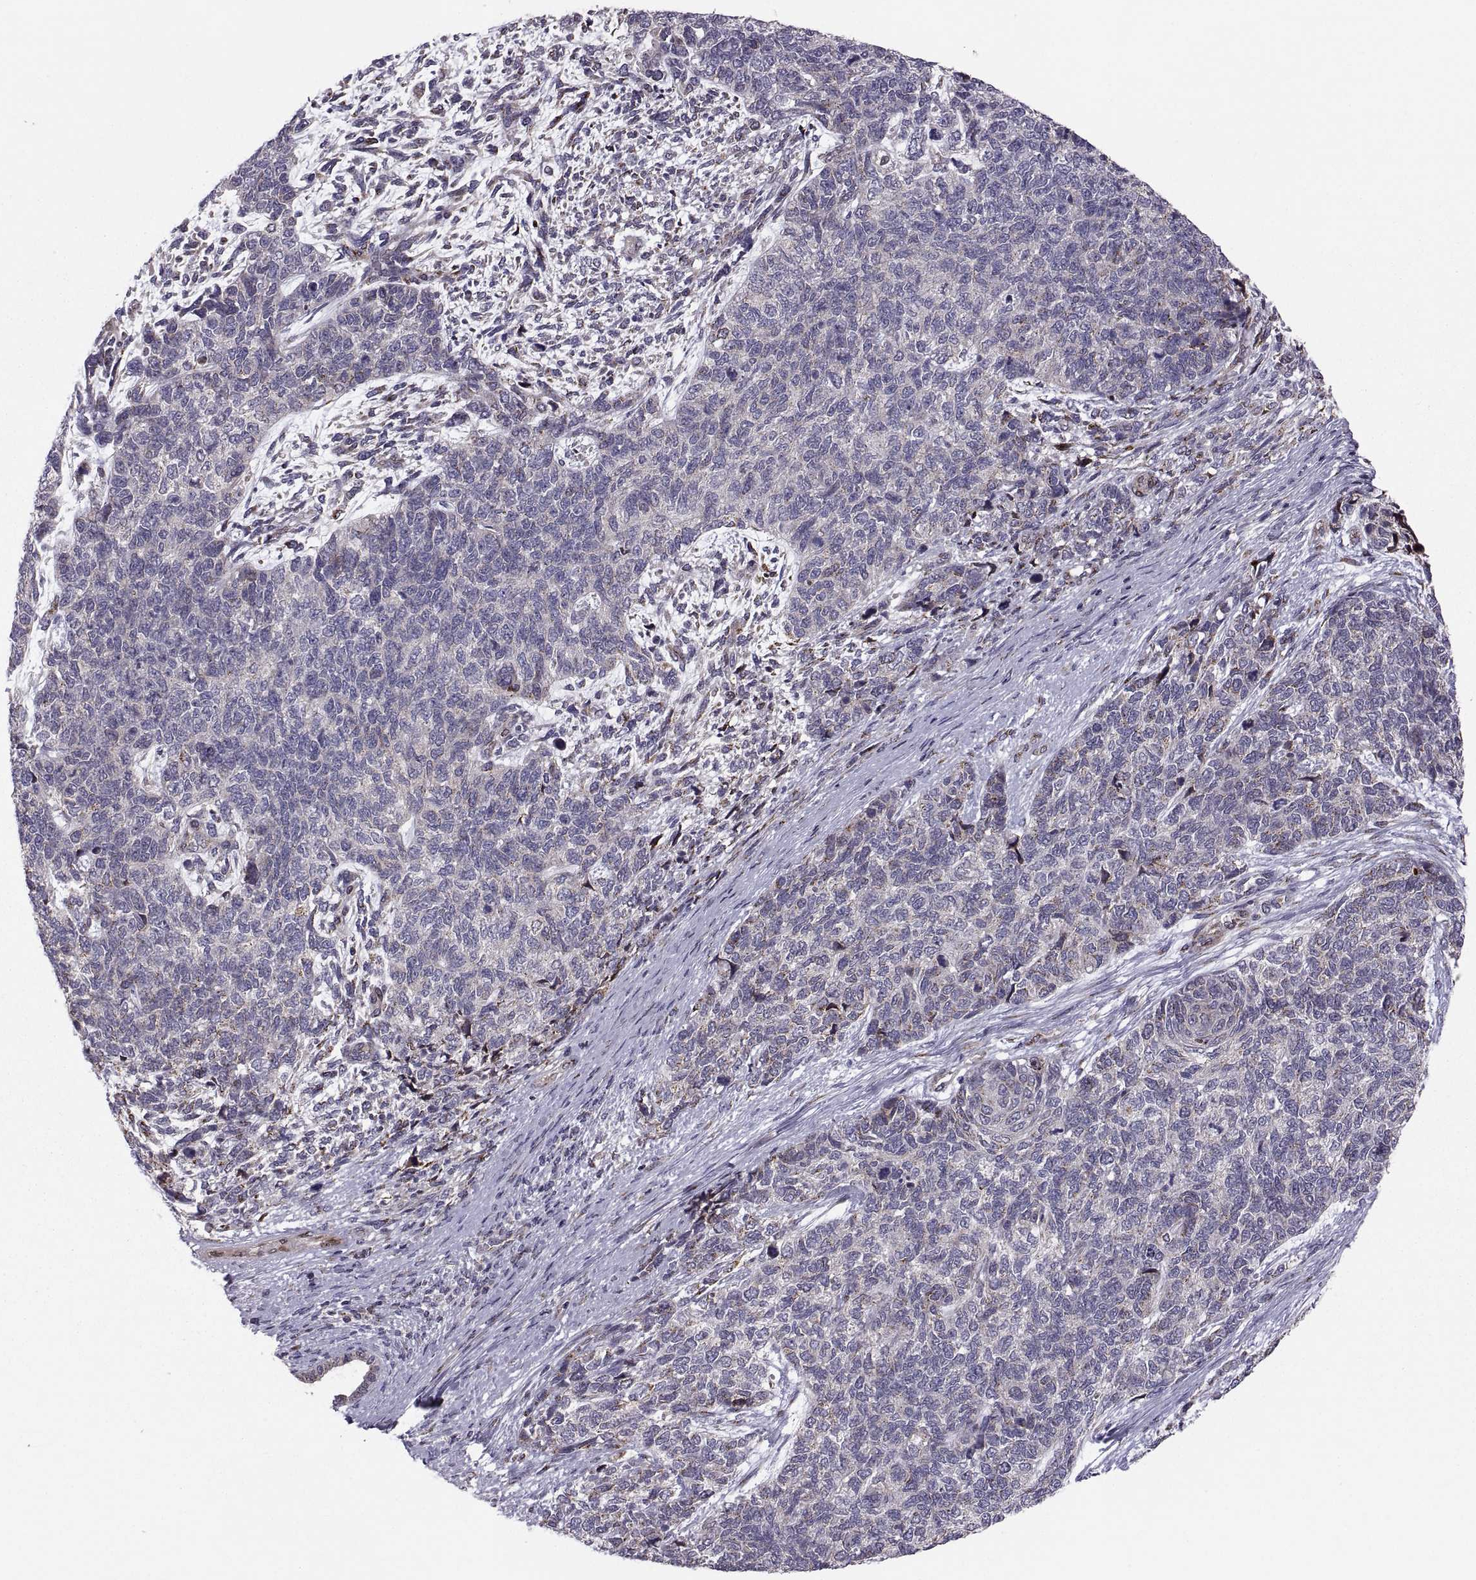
{"staining": {"intensity": "negative", "quantity": "none", "location": "none"}, "tissue": "cervical cancer", "cell_type": "Tumor cells", "image_type": "cancer", "snomed": [{"axis": "morphology", "description": "Squamous cell carcinoma, NOS"}, {"axis": "topography", "description": "Cervix"}], "caption": "Cervical cancer was stained to show a protein in brown. There is no significant staining in tumor cells. Brightfield microscopy of immunohistochemistry stained with DAB (brown) and hematoxylin (blue), captured at high magnification.", "gene": "TESC", "patient": {"sex": "female", "age": 63}}